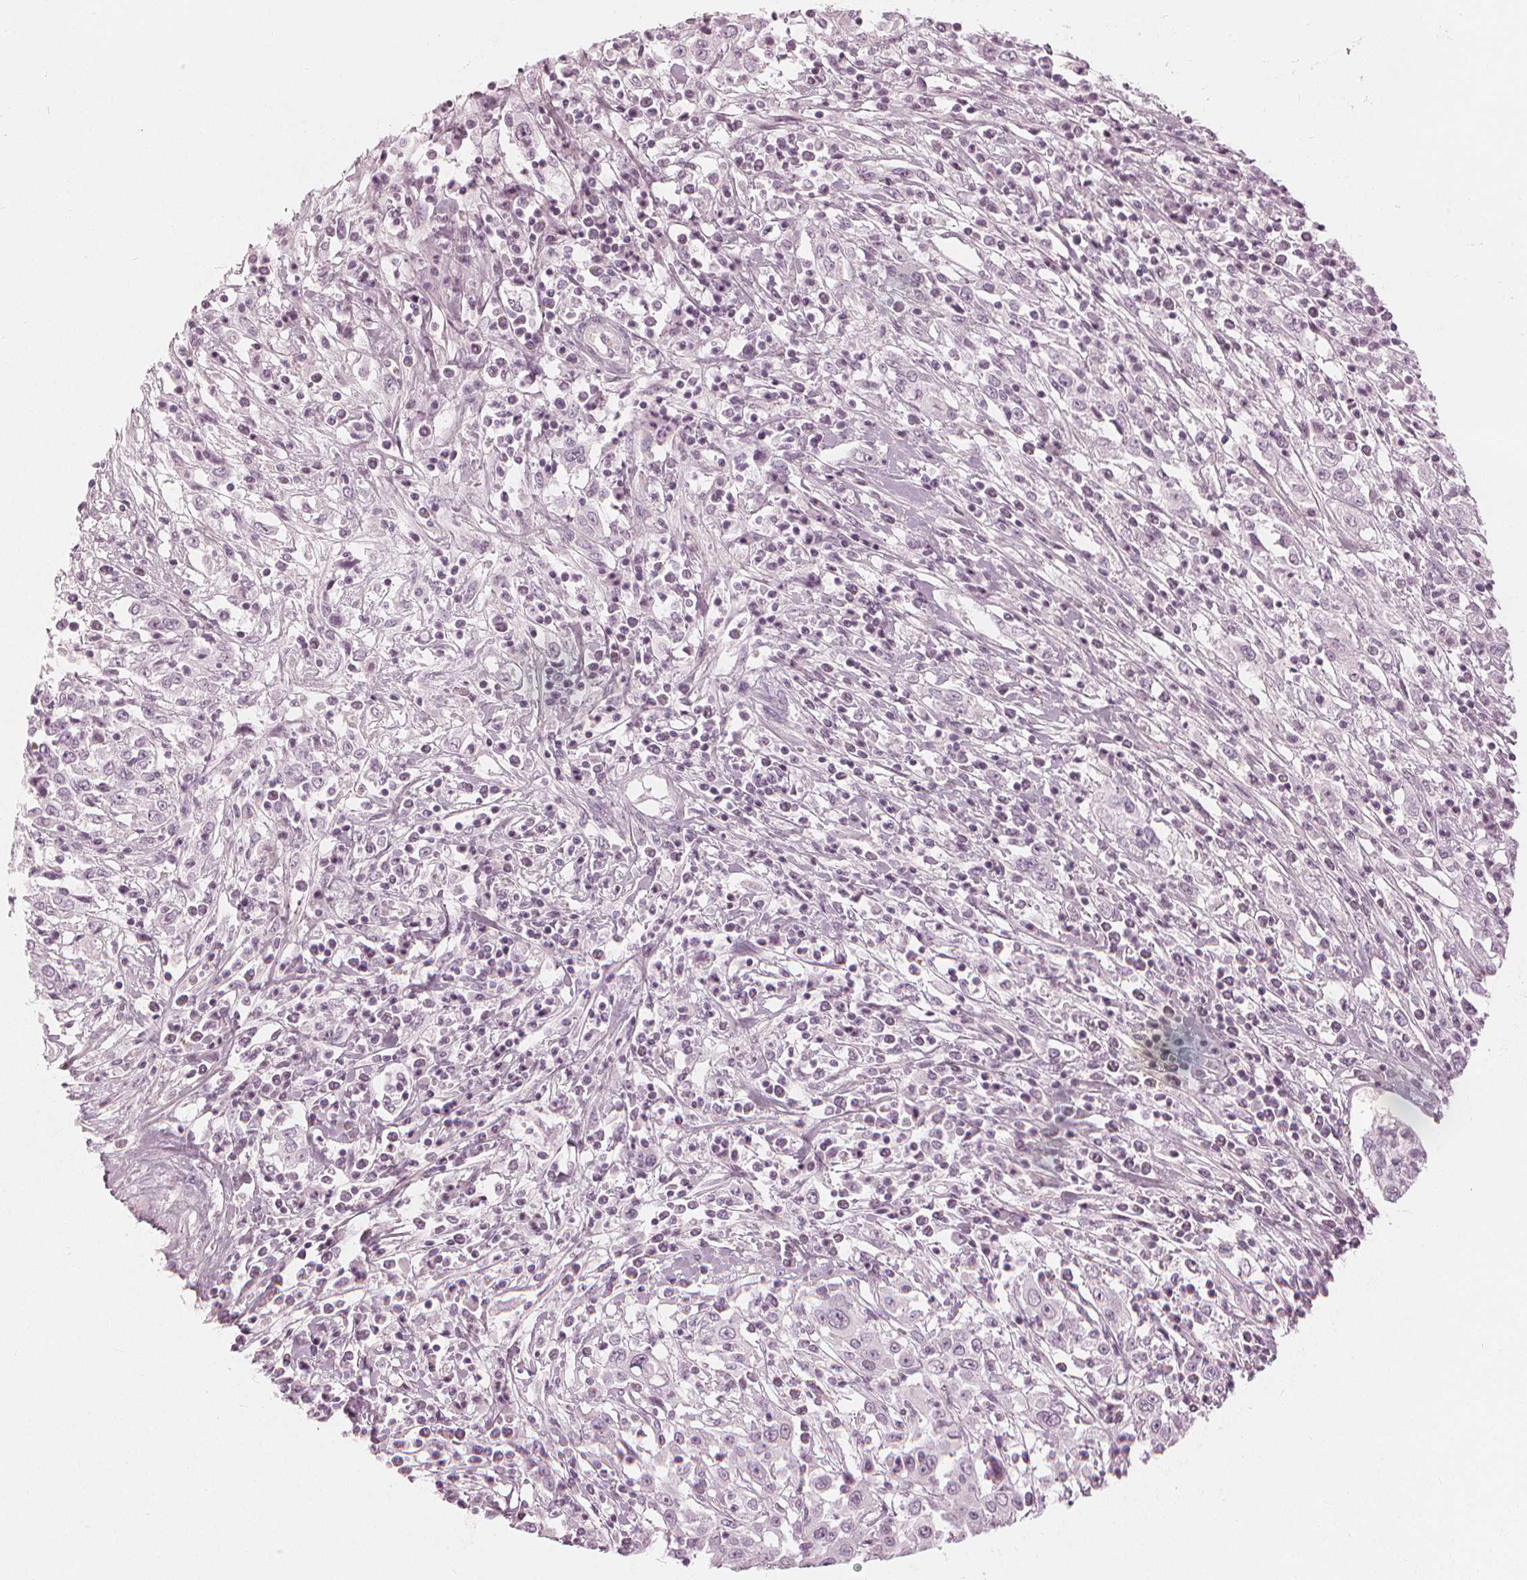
{"staining": {"intensity": "negative", "quantity": "none", "location": "none"}, "tissue": "cervical cancer", "cell_type": "Tumor cells", "image_type": "cancer", "snomed": [{"axis": "morphology", "description": "Adenocarcinoma, NOS"}, {"axis": "topography", "description": "Cervix"}], "caption": "Cervical adenocarcinoma was stained to show a protein in brown. There is no significant staining in tumor cells. Nuclei are stained in blue.", "gene": "PAEP", "patient": {"sex": "female", "age": 40}}